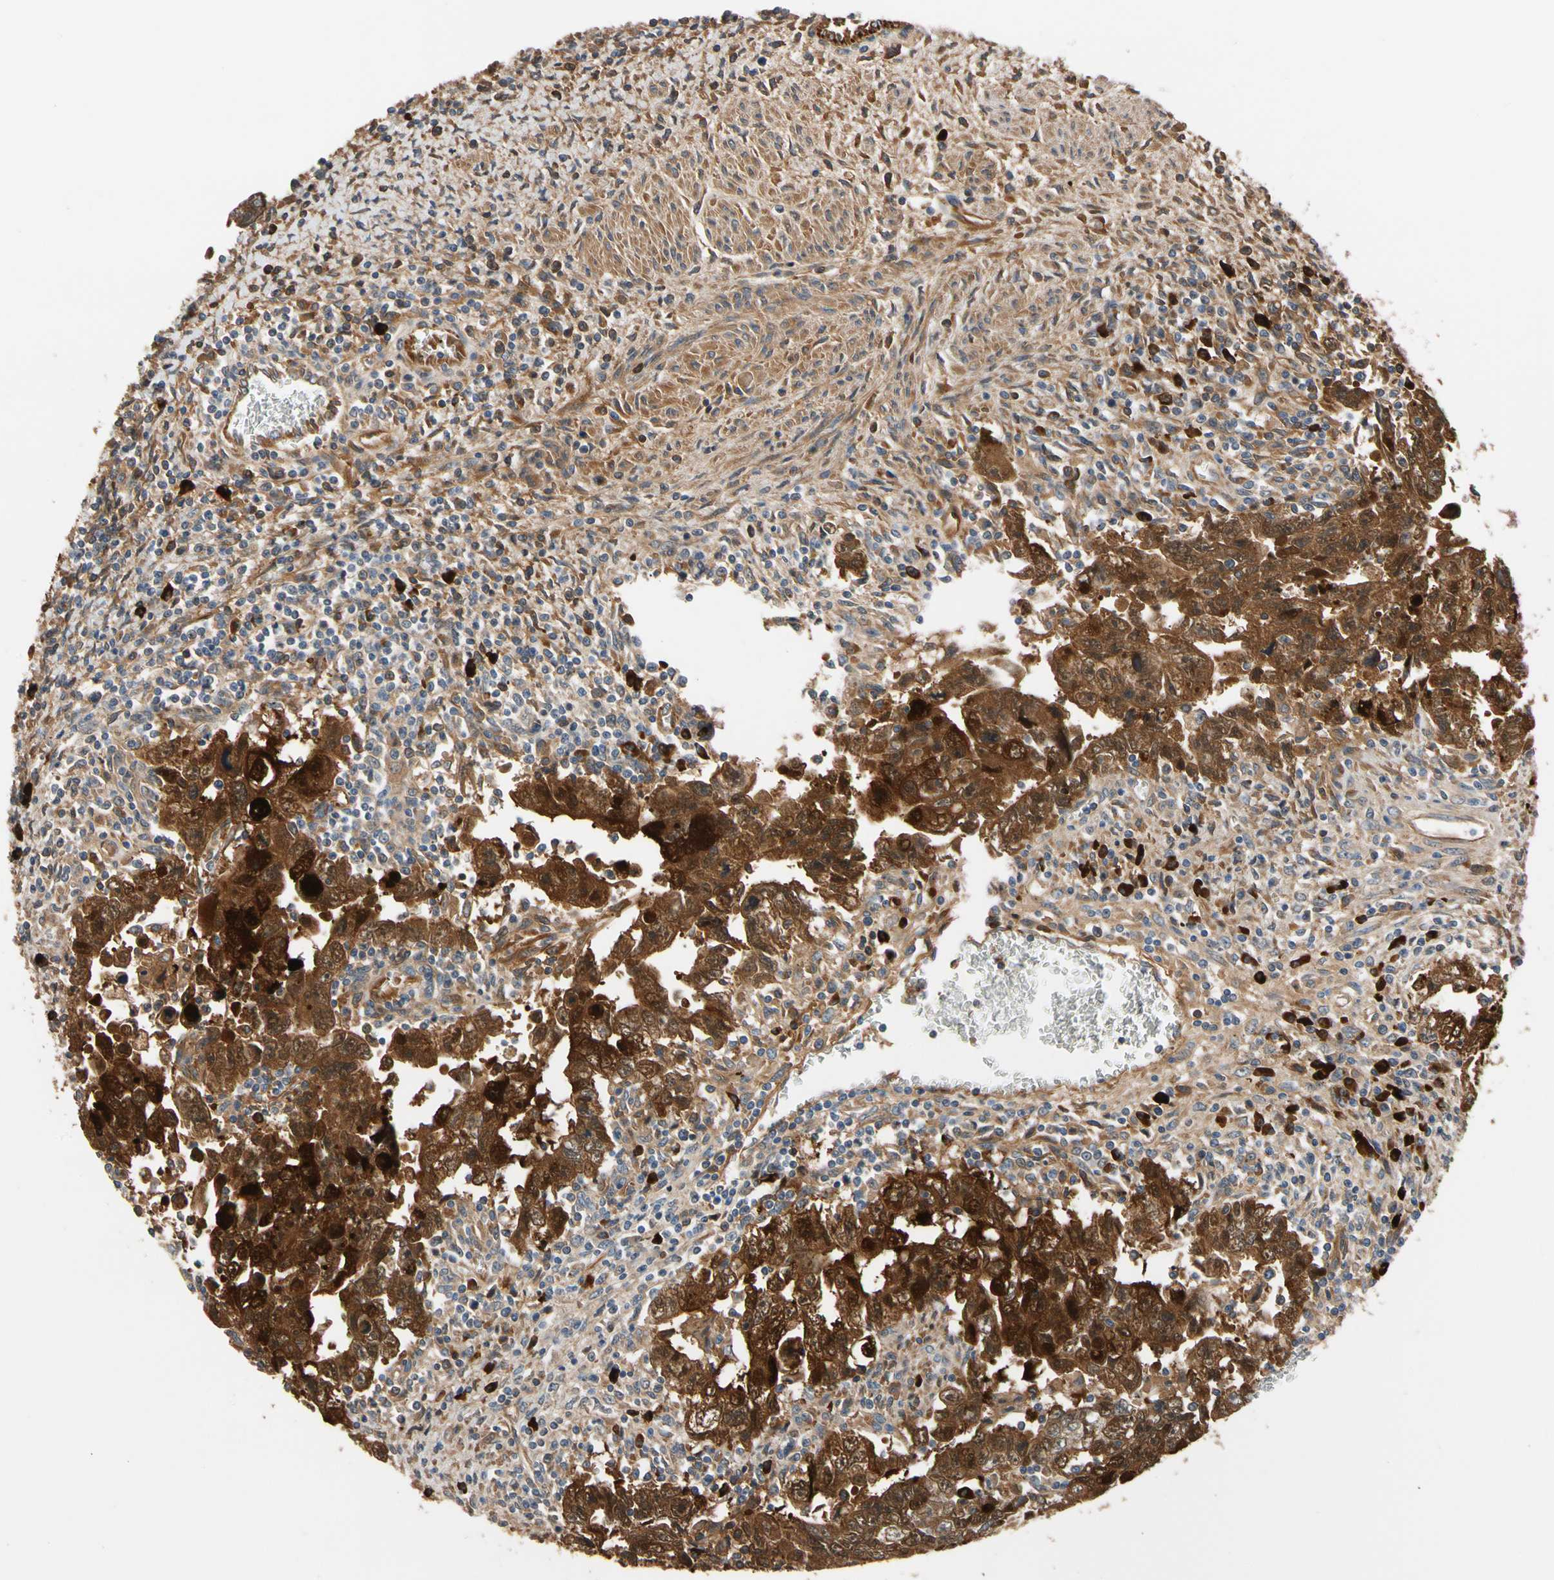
{"staining": {"intensity": "strong", "quantity": ">75%", "location": "cytoplasmic/membranous"}, "tissue": "testis cancer", "cell_type": "Tumor cells", "image_type": "cancer", "snomed": [{"axis": "morphology", "description": "Carcinoma, Embryonal, NOS"}, {"axis": "topography", "description": "Testis"}], "caption": "The immunohistochemical stain highlights strong cytoplasmic/membranous staining in tumor cells of testis cancer (embryonal carcinoma) tissue.", "gene": "FGD6", "patient": {"sex": "male", "age": 28}}